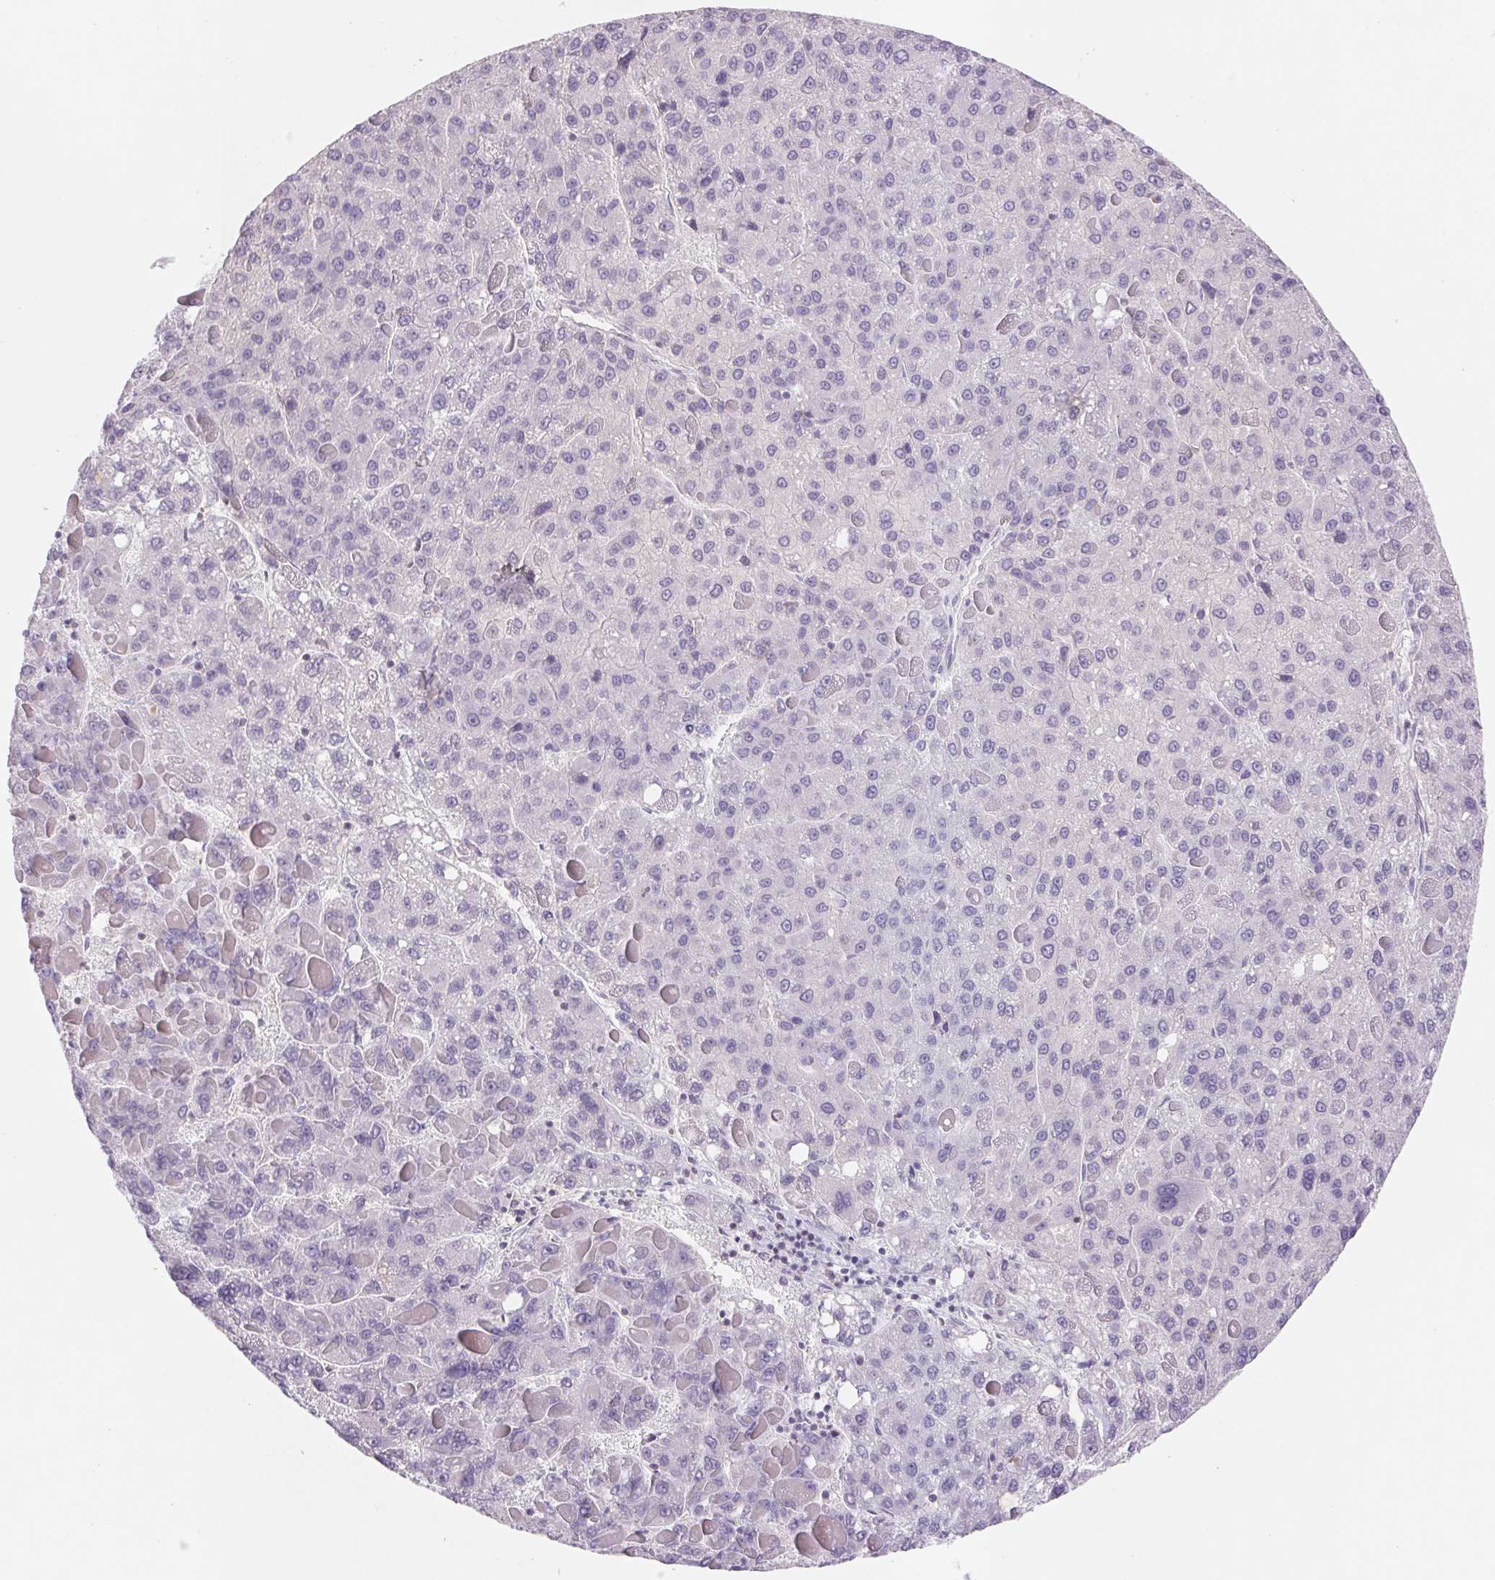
{"staining": {"intensity": "negative", "quantity": "none", "location": "none"}, "tissue": "liver cancer", "cell_type": "Tumor cells", "image_type": "cancer", "snomed": [{"axis": "morphology", "description": "Carcinoma, Hepatocellular, NOS"}, {"axis": "topography", "description": "Liver"}], "caption": "DAB immunohistochemical staining of human liver hepatocellular carcinoma exhibits no significant expression in tumor cells.", "gene": "KIF26A", "patient": {"sex": "female", "age": 82}}